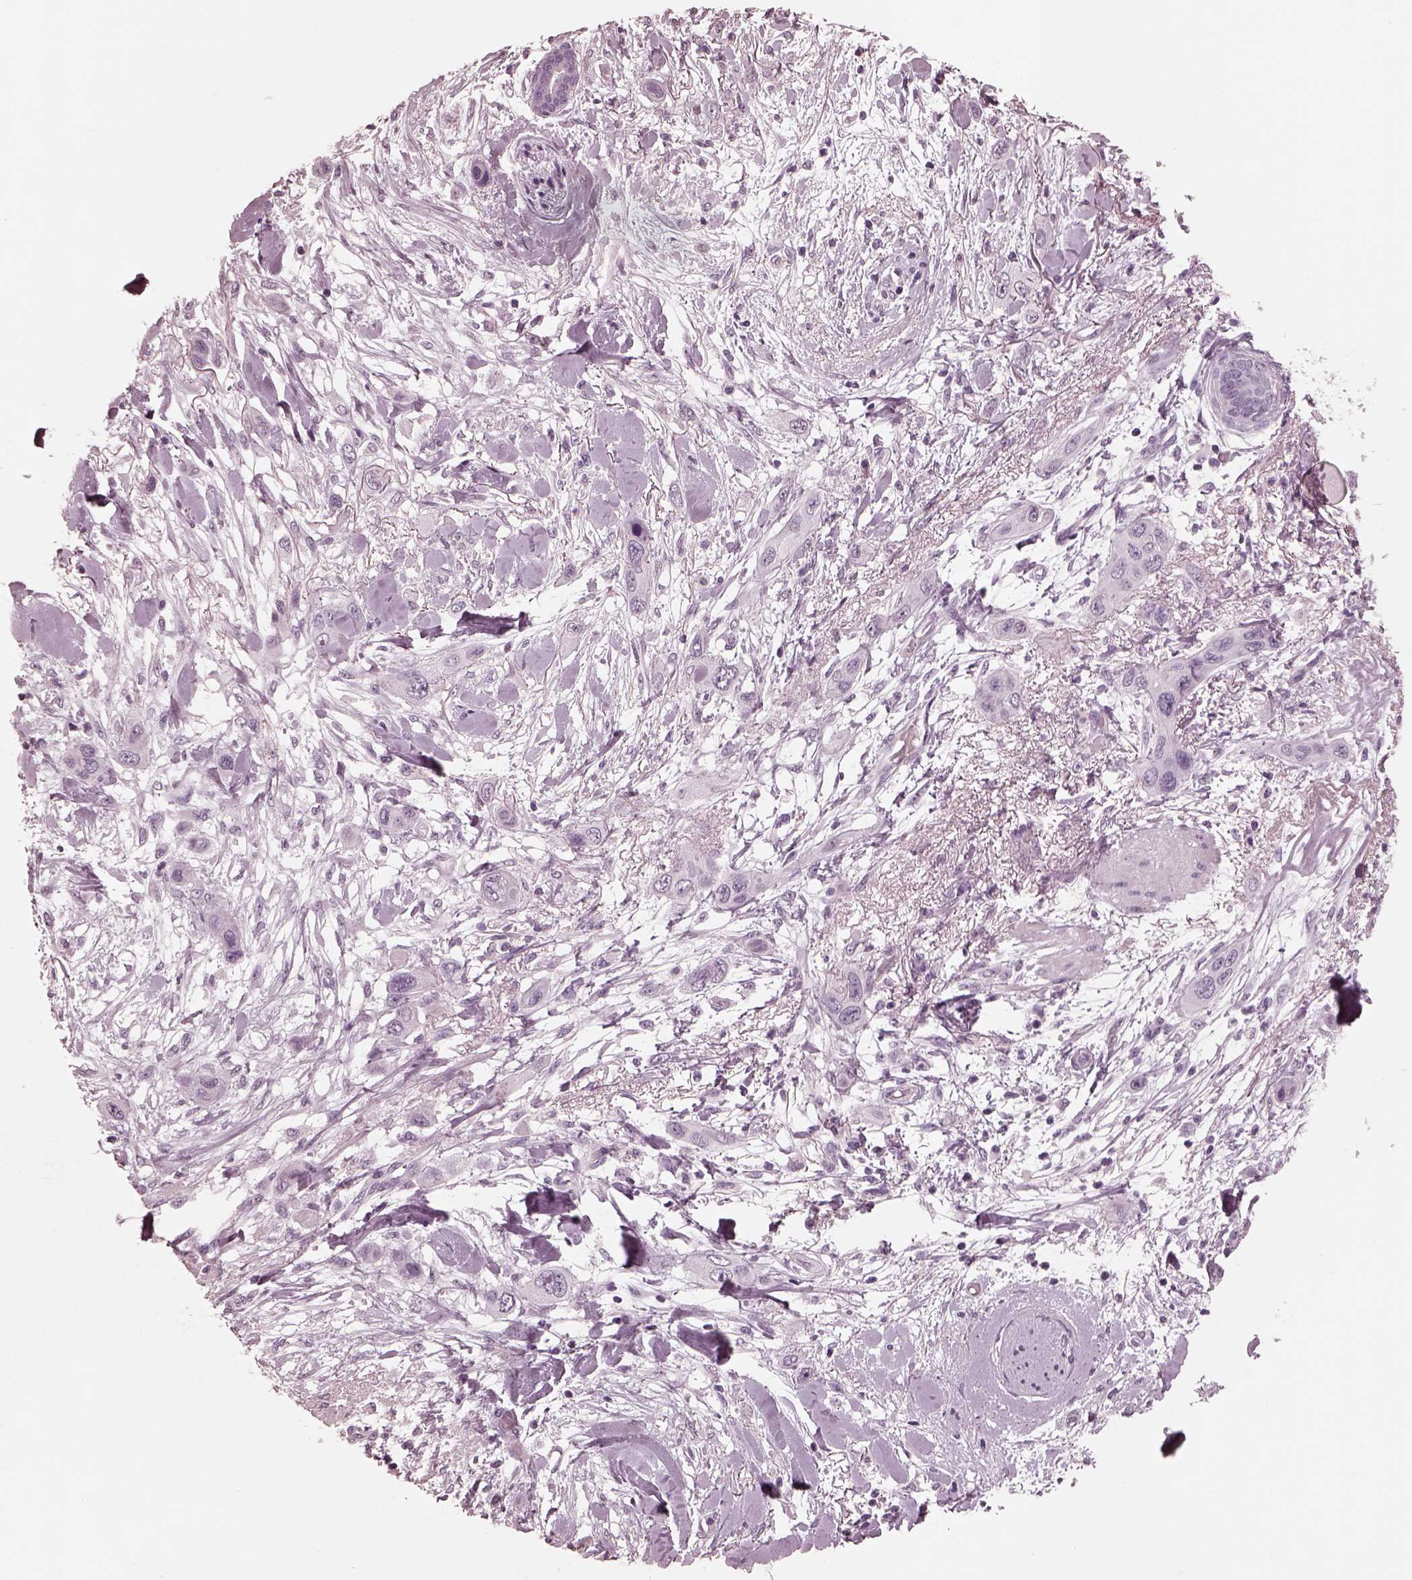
{"staining": {"intensity": "negative", "quantity": "none", "location": "none"}, "tissue": "skin cancer", "cell_type": "Tumor cells", "image_type": "cancer", "snomed": [{"axis": "morphology", "description": "Squamous cell carcinoma, NOS"}, {"axis": "topography", "description": "Skin"}], "caption": "Micrograph shows no protein positivity in tumor cells of skin squamous cell carcinoma tissue.", "gene": "CGA", "patient": {"sex": "male", "age": 79}}